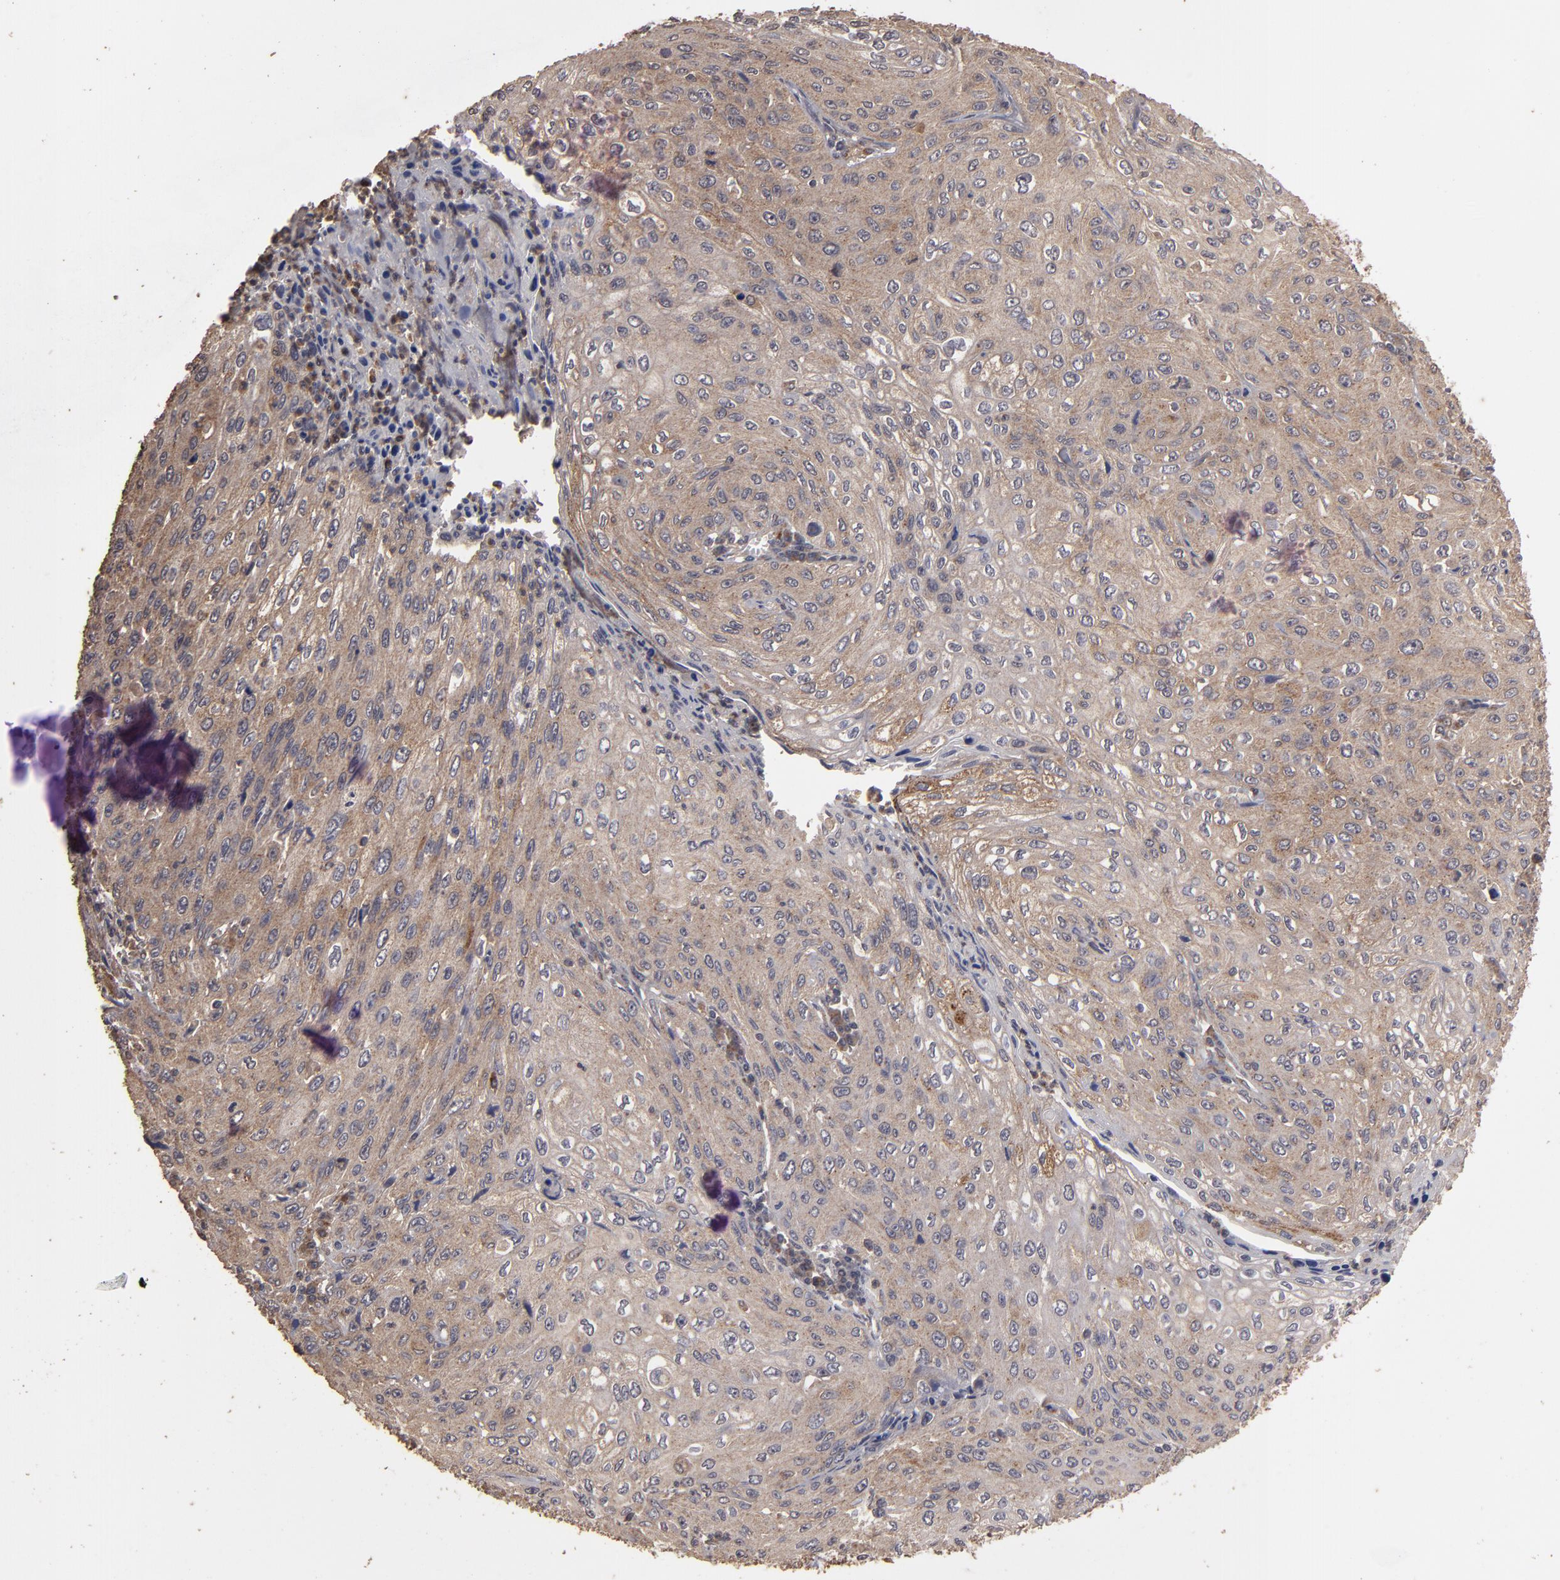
{"staining": {"intensity": "weak", "quantity": ">75%", "location": "cytoplasmic/membranous"}, "tissue": "cervical cancer", "cell_type": "Tumor cells", "image_type": "cancer", "snomed": [{"axis": "morphology", "description": "Squamous cell carcinoma, NOS"}, {"axis": "topography", "description": "Cervix"}], "caption": "DAB immunohistochemical staining of human cervical cancer (squamous cell carcinoma) reveals weak cytoplasmic/membranous protein expression in approximately >75% of tumor cells. (DAB (3,3'-diaminobenzidine) IHC with brightfield microscopy, high magnification).", "gene": "MMP2", "patient": {"sex": "female", "age": 32}}